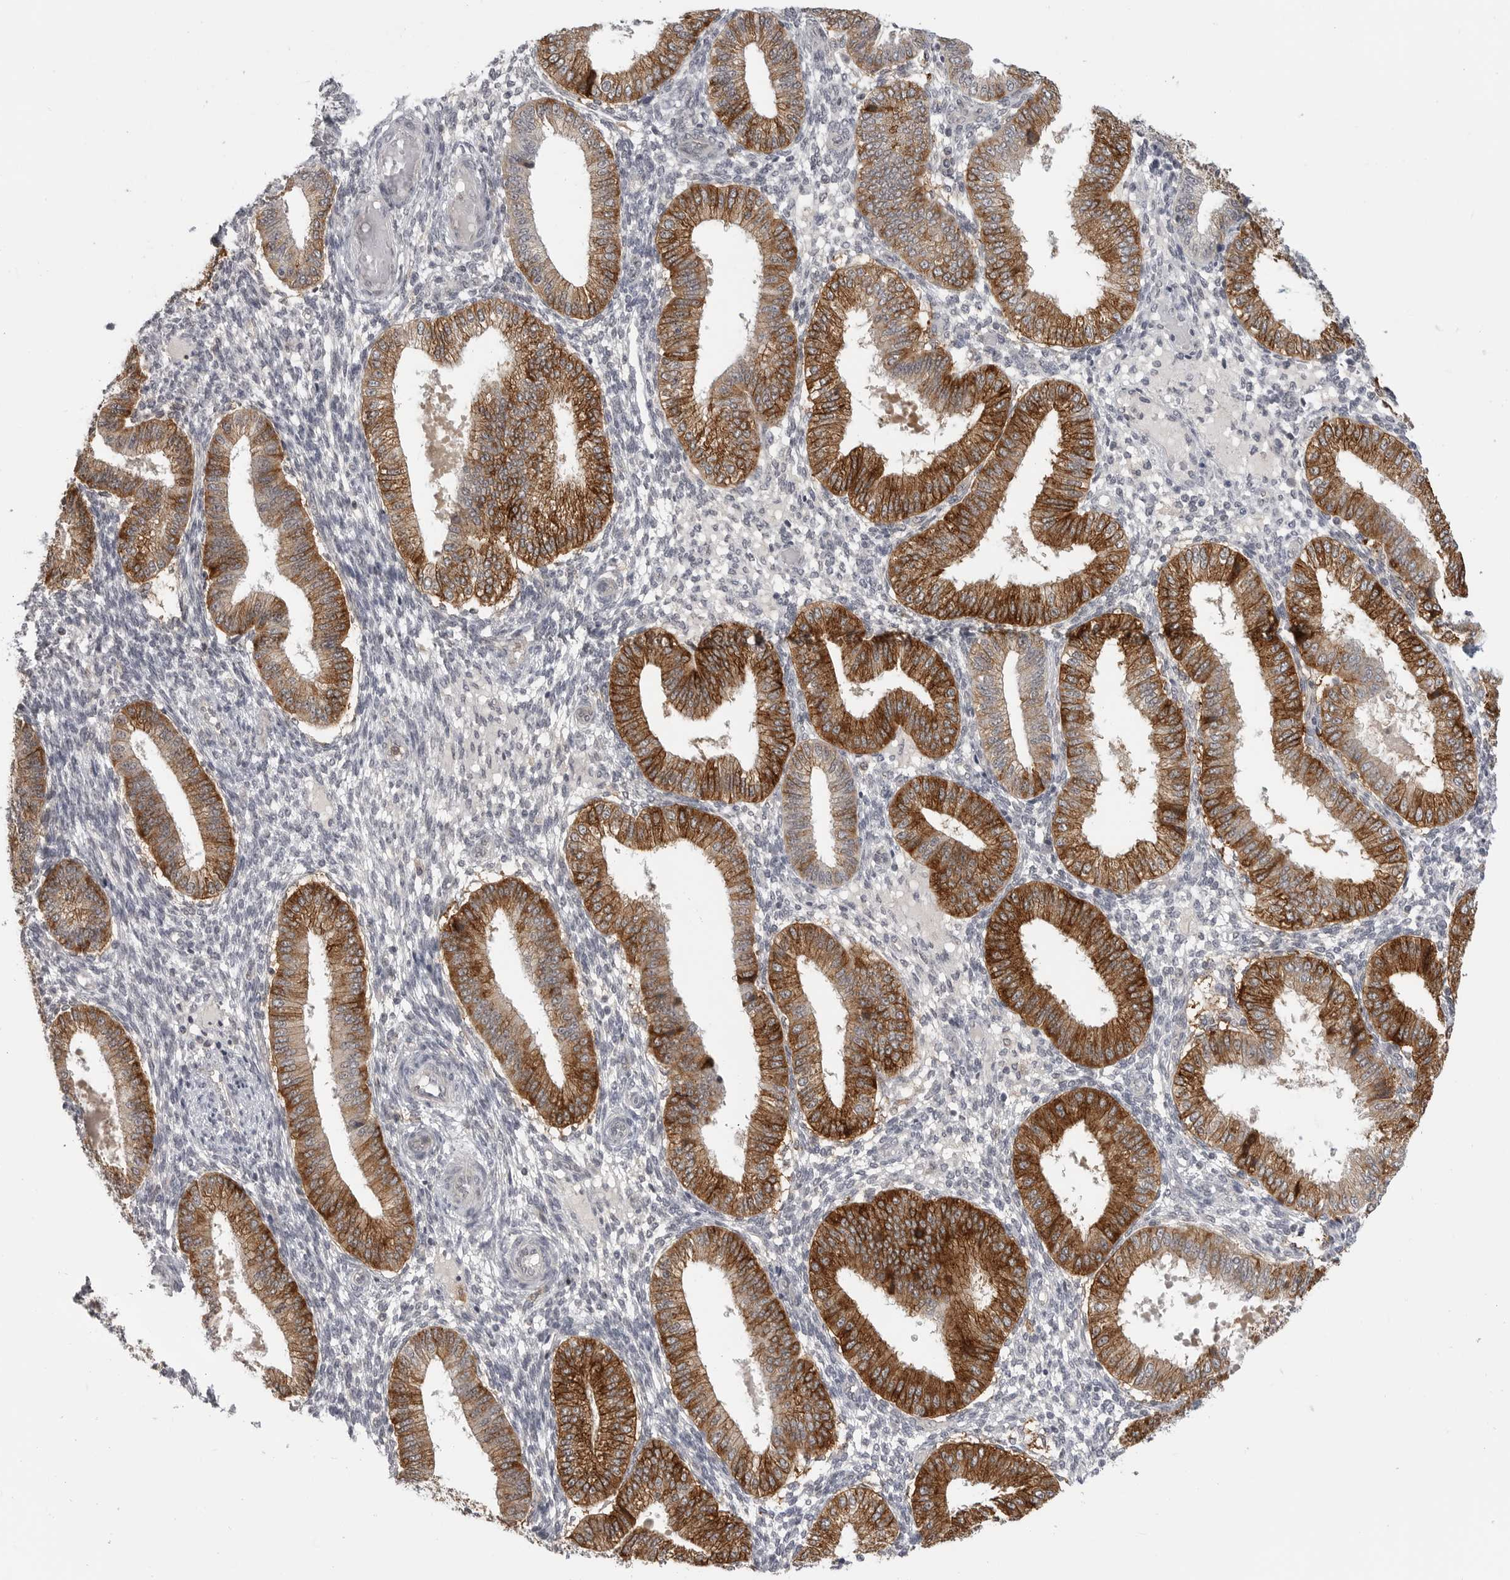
{"staining": {"intensity": "negative", "quantity": "none", "location": "none"}, "tissue": "endometrium", "cell_type": "Cells in endometrial stroma", "image_type": "normal", "snomed": [{"axis": "morphology", "description": "Normal tissue, NOS"}, {"axis": "topography", "description": "Endometrium"}], "caption": "Human endometrium stained for a protein using immunohistochemistry demonstrates no staining in cells in endometrial stroma.", "gene": "IFNGR1", "patient": {"sex": "female", "age": 39}}